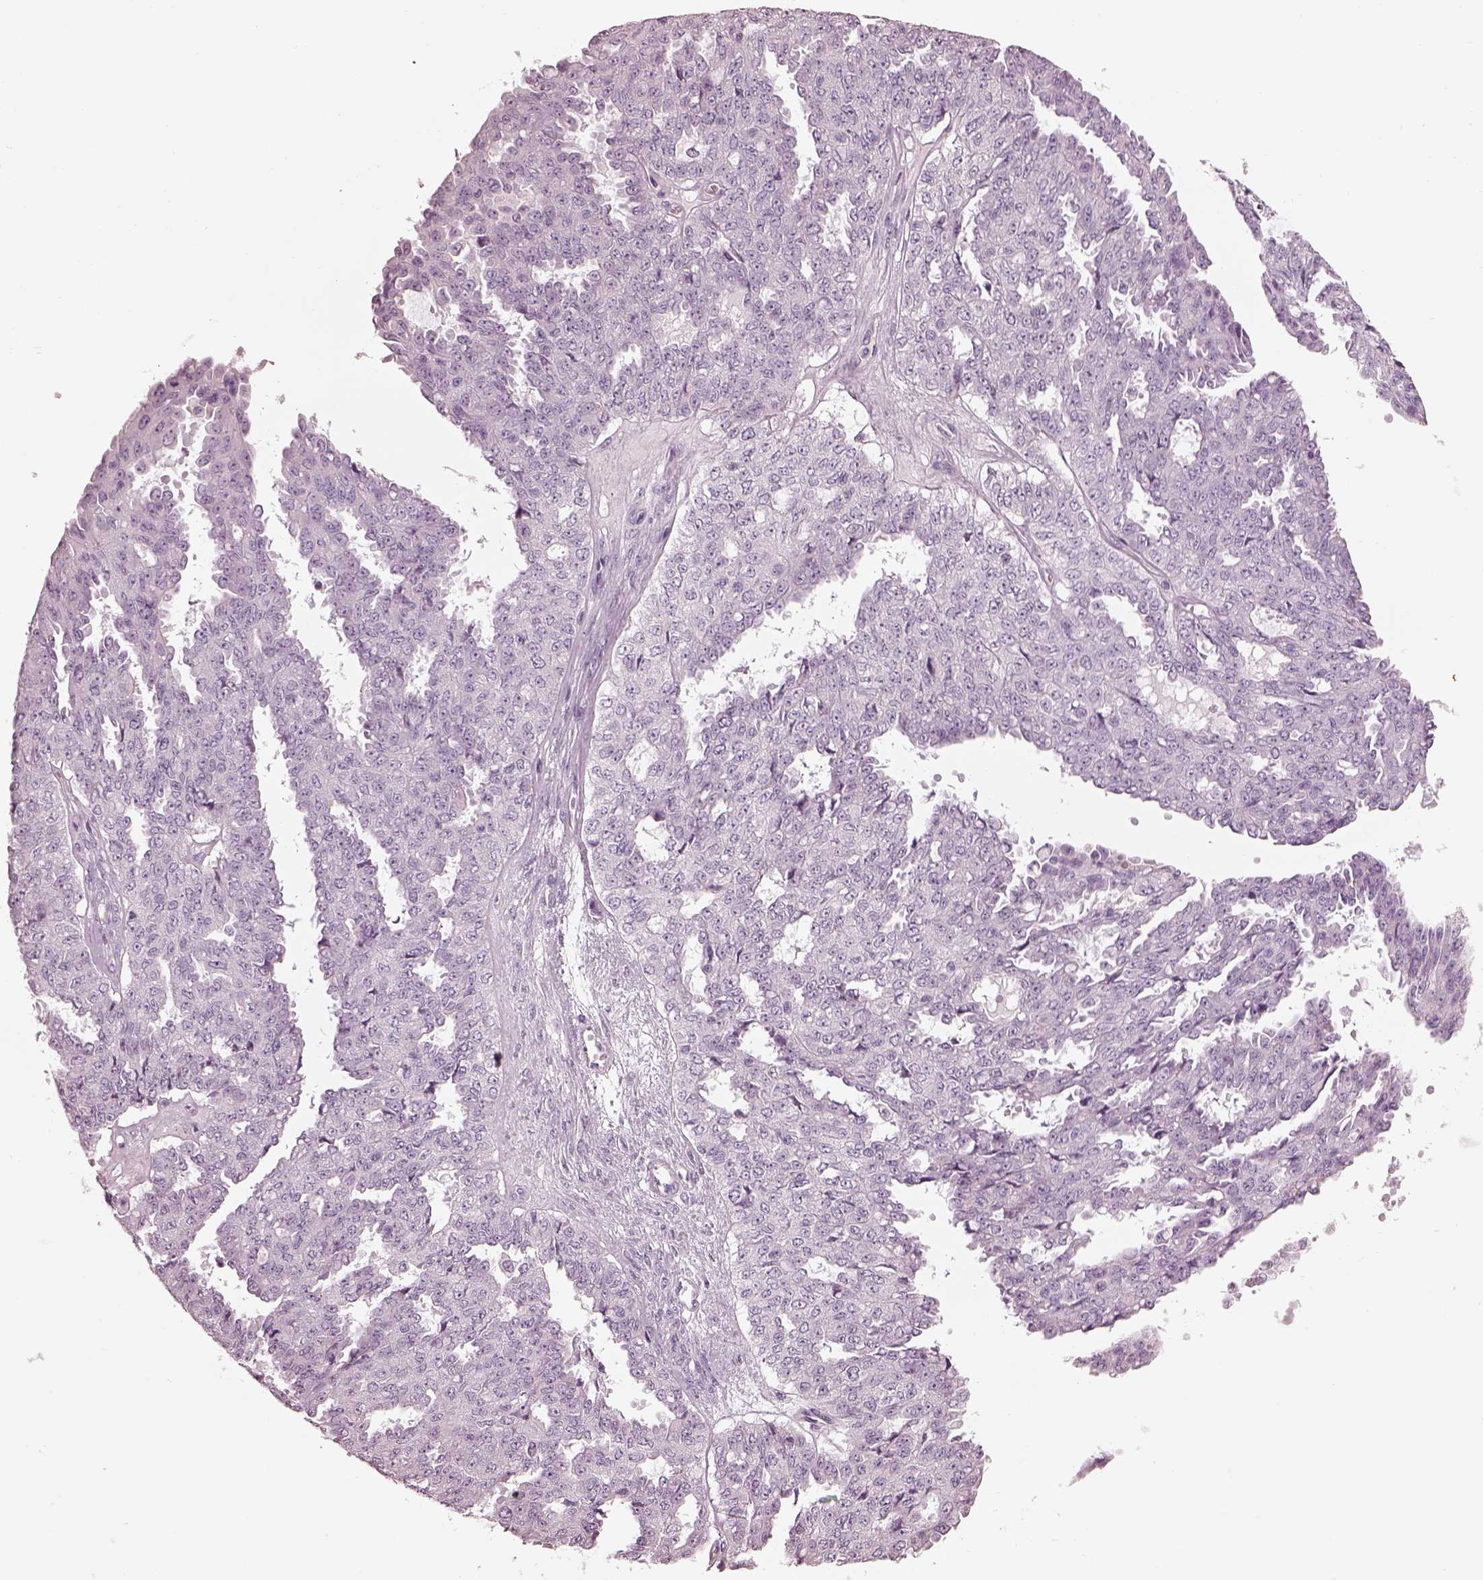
{"staining": {"intensity": "negative", "quantity": "none", "location": "none"}, "tissue": "ovarian cancer", "cell_type": "Tumor cells", "image_type": "cancer", "snomed": [{"axis": "morphology", "description": "Cystadenocarcinoma, serous, NOS"}, {"axis": "topography", "description": "Ovary"}], "caption": "Protein analysis of ovarian serous cystadenocarcinoma reveals no significant expression in tumor cells.", "gene": "RSPH9", "patient": {"sex": "female", "age": 71}}